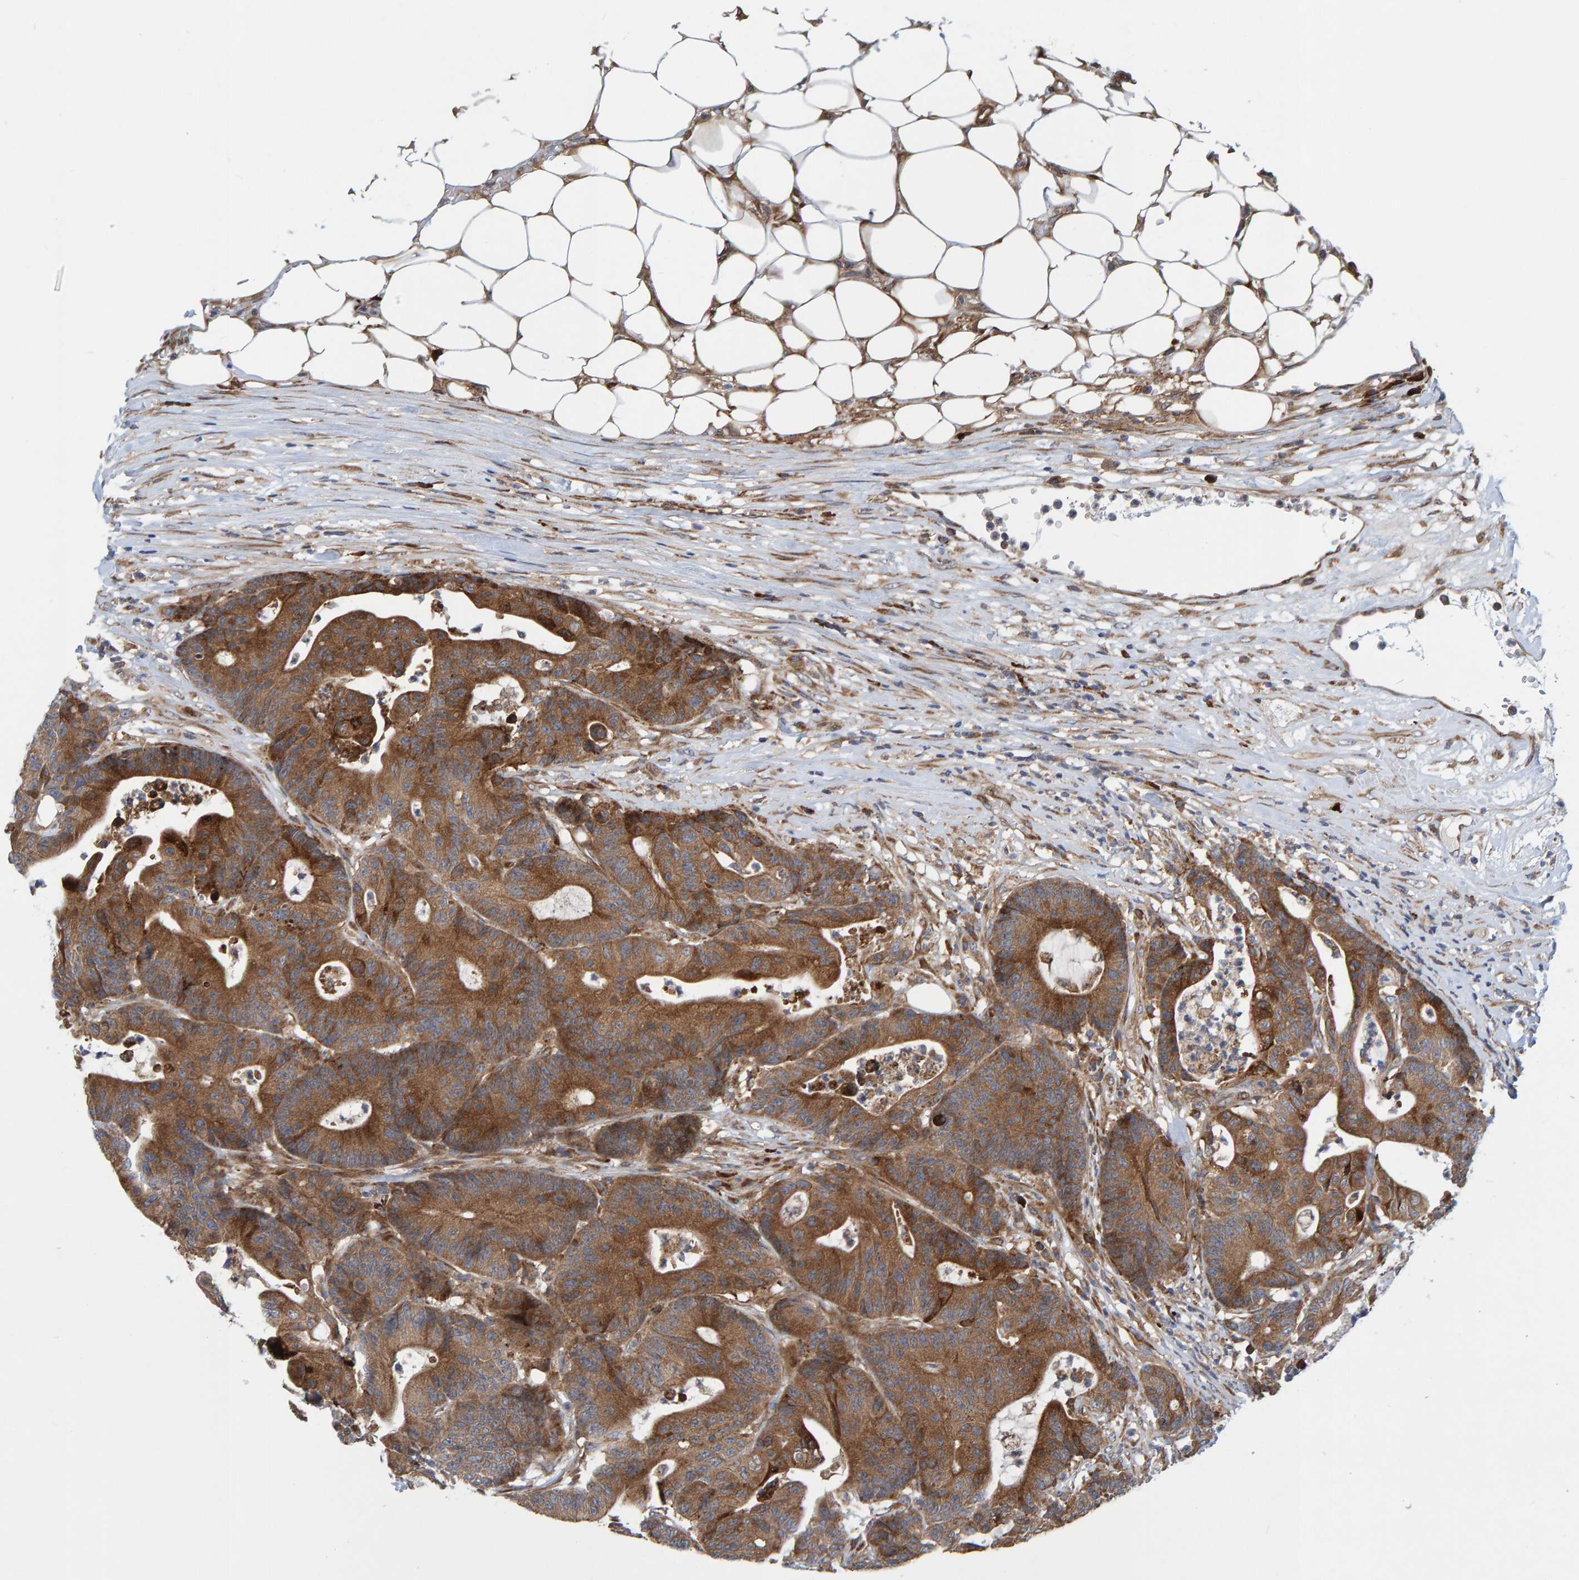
{"staining": {"intensity": "moderate", "quantity": ">75%", "location": "cytoplasmic/membranous"}, "tissue": "colorectal cancer", "cell_type": "Tumor cells", "image_type": "cancer", "snomed": [{"axis": "morphology", "description": "Adenocarcinoma, NOS"}, {"axis": "topography", "description": "Colon"}], "caption": "Human colorectal cancer (adenocarcinoma) stained with a brown dye exhibits moderate cytoplasmic/membranous positive staining in about >75% of tumor cells.", "gene": "KIAA0753", "patient": {"sex": "female", "age": 84}}